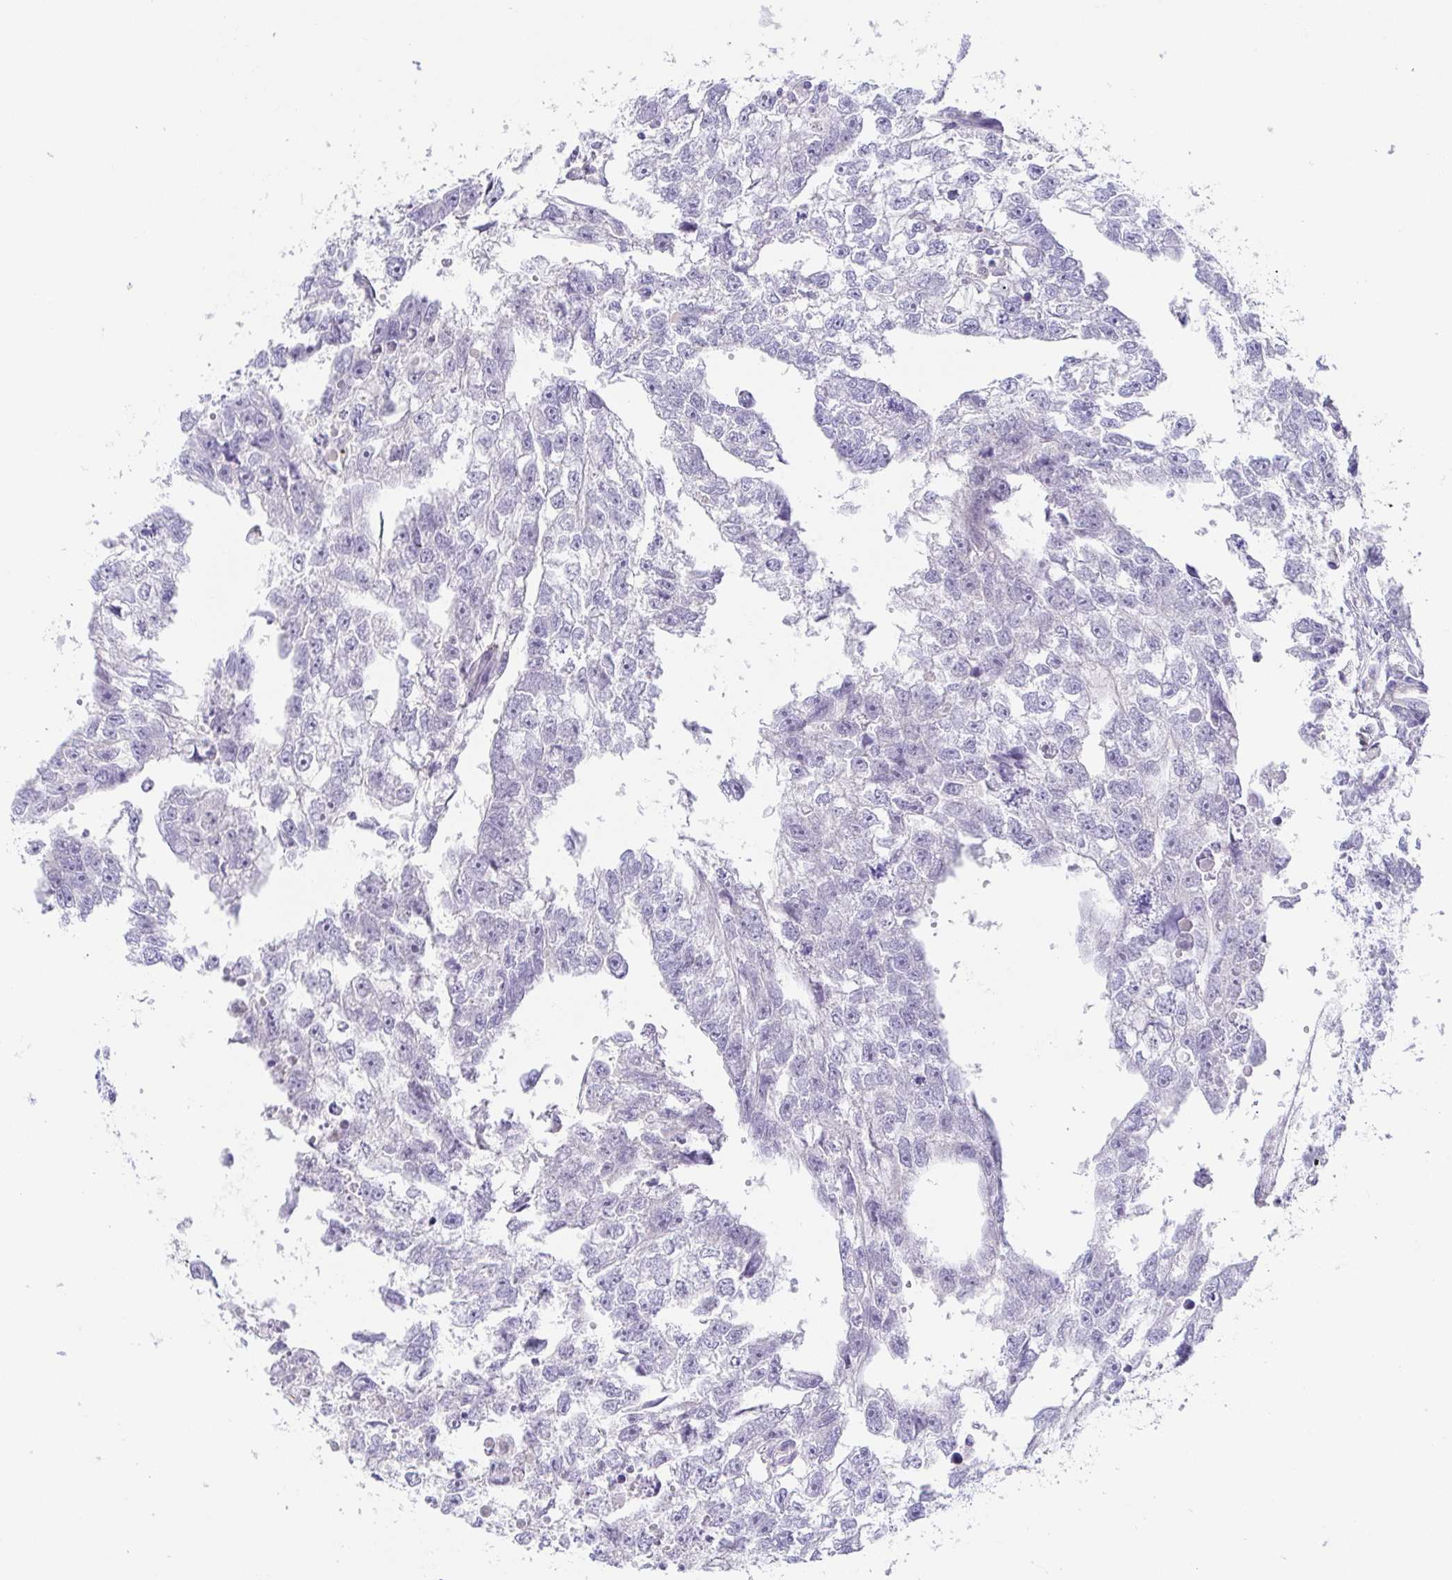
{"staining": {"intensity": "negative", "quantity": "none", "location": "none"}, "tissue": "testis cancer", "cell_type": "Tumor cells", "image_type": "cancer", "snomed": [{"axis": "morphology", "description": "Carcinoma, Embryonal, NOS"}, {"axis": "morphology", "description": "Teratoma, malignant, NOS"}, {"axis": "topography", "description": "Testis"}], "caption": "This is a image of IHC staining of testis cancer, which shows no staining in tumor cells.", "gene": "COL17A1", "patient": {"sex": "male", "age": 44}}